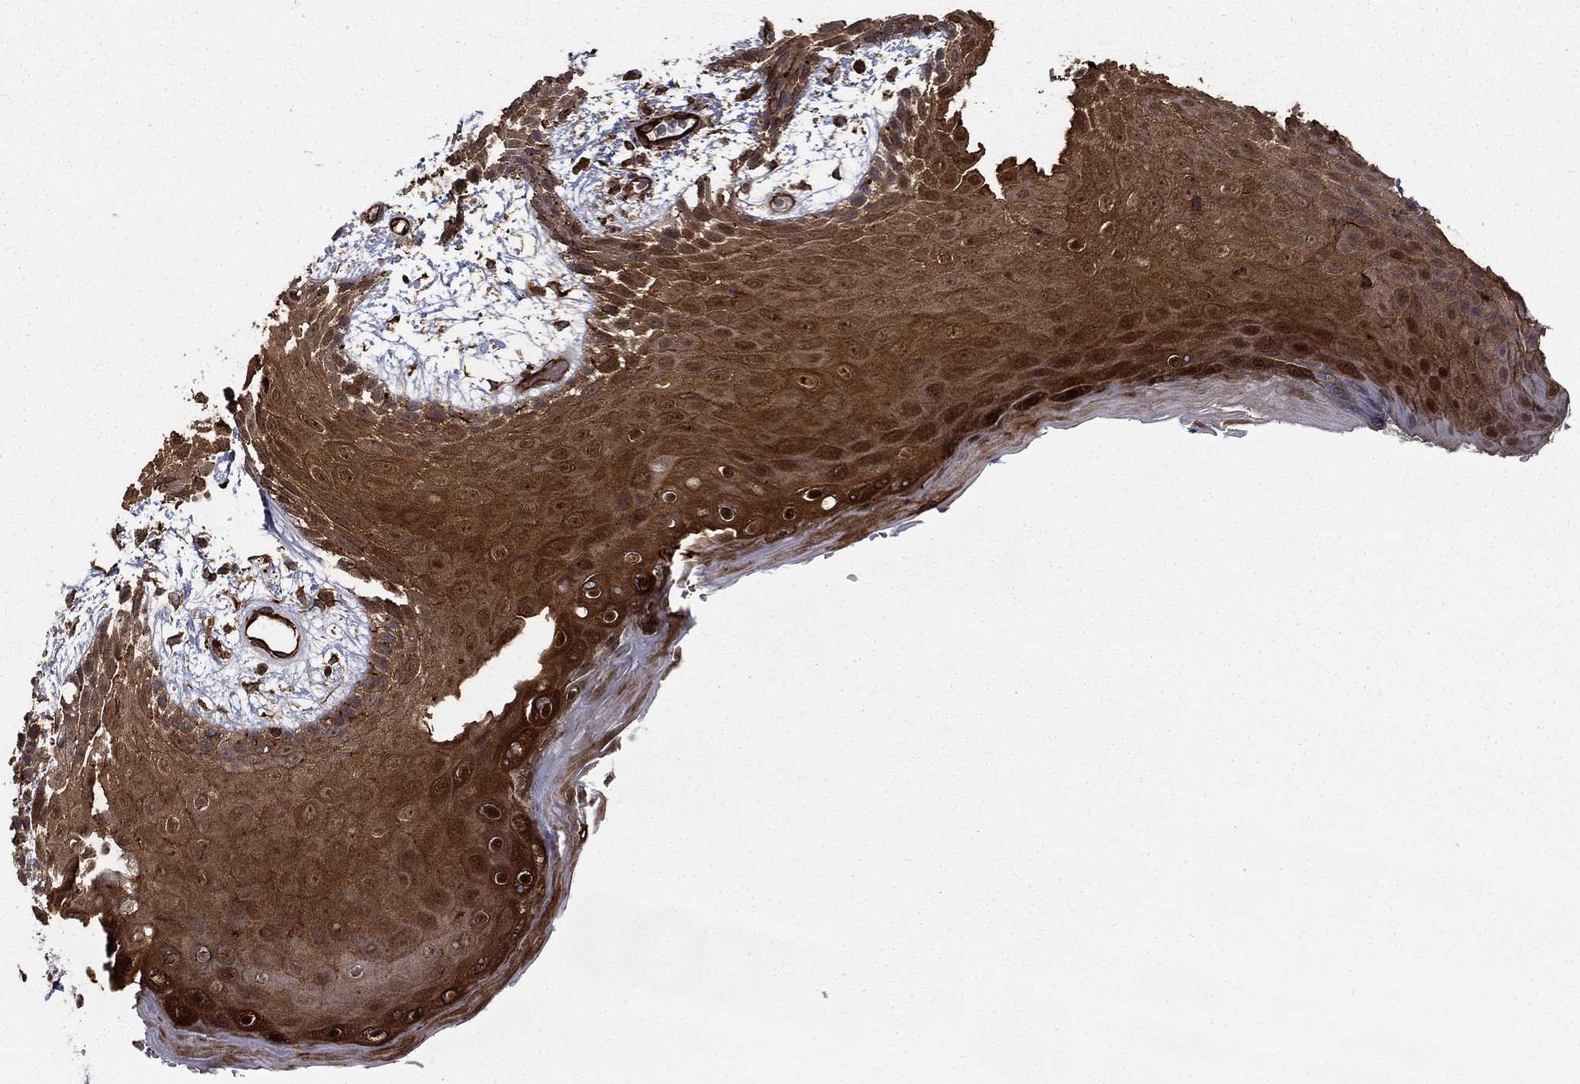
{"staining": {"intensity": "strong", "quantity": "25%-75%", "location": "cytoplasmic/membranous"}, "tissue": "skin", "cell_type": "Epidermal cells", "image_type": "normal", "snomed": [{"axis": "morphology", "description": "Normal tissue, NOS"}, {"axis": "topography", "description": "Anal"}], "caption": "There is high levels of strong cytoplasmic/membranous expression in epidermal cells of normal skin, as demonstrated by immunohistochemical staining (brown color).", "gene": "ADM", "patient": {"sex": "male", "age": 36}}